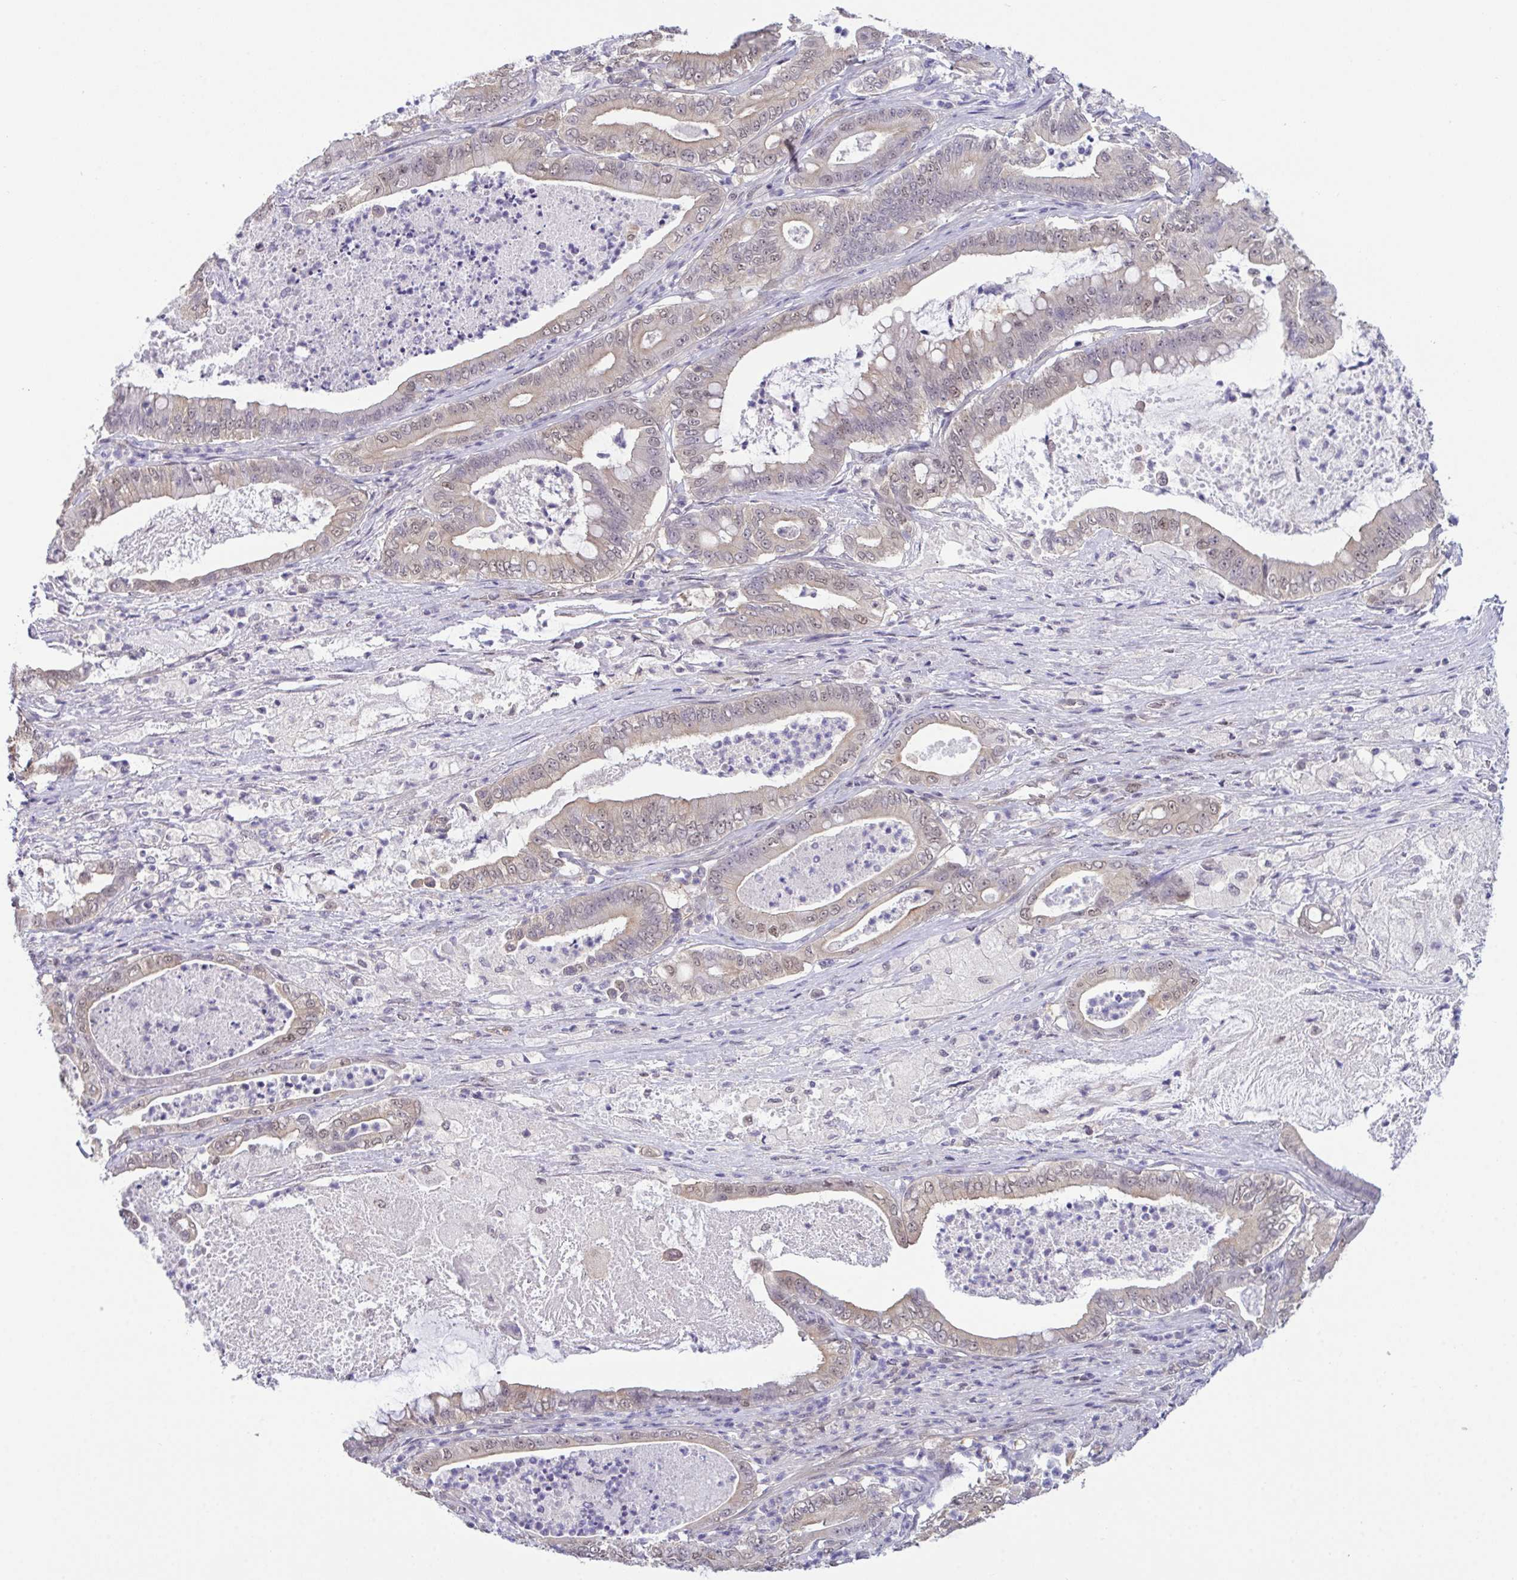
{"staining": {"intensity": "weak", "quantity": "25%-75%", "location": "nuclear"}, "tissue": "pancreatic cancer", "cell_type": "Tumor cells", "image_type": "cancer", "snomed": [{"axis": "morphology", "description": "Adenocarcinoma, NOS"}, {"axis": "topography", "description": "Pancreas"}], "caption": "Immunohistochemical staining of adenocarcinoma (pancreatic) reveals weak nuclear protein positivity in approximately 25%-75% of tumor cells. Nuclei are stained in blue.", "gene": "ZNF444", "patient": {"sex": "male", "age": 71}}